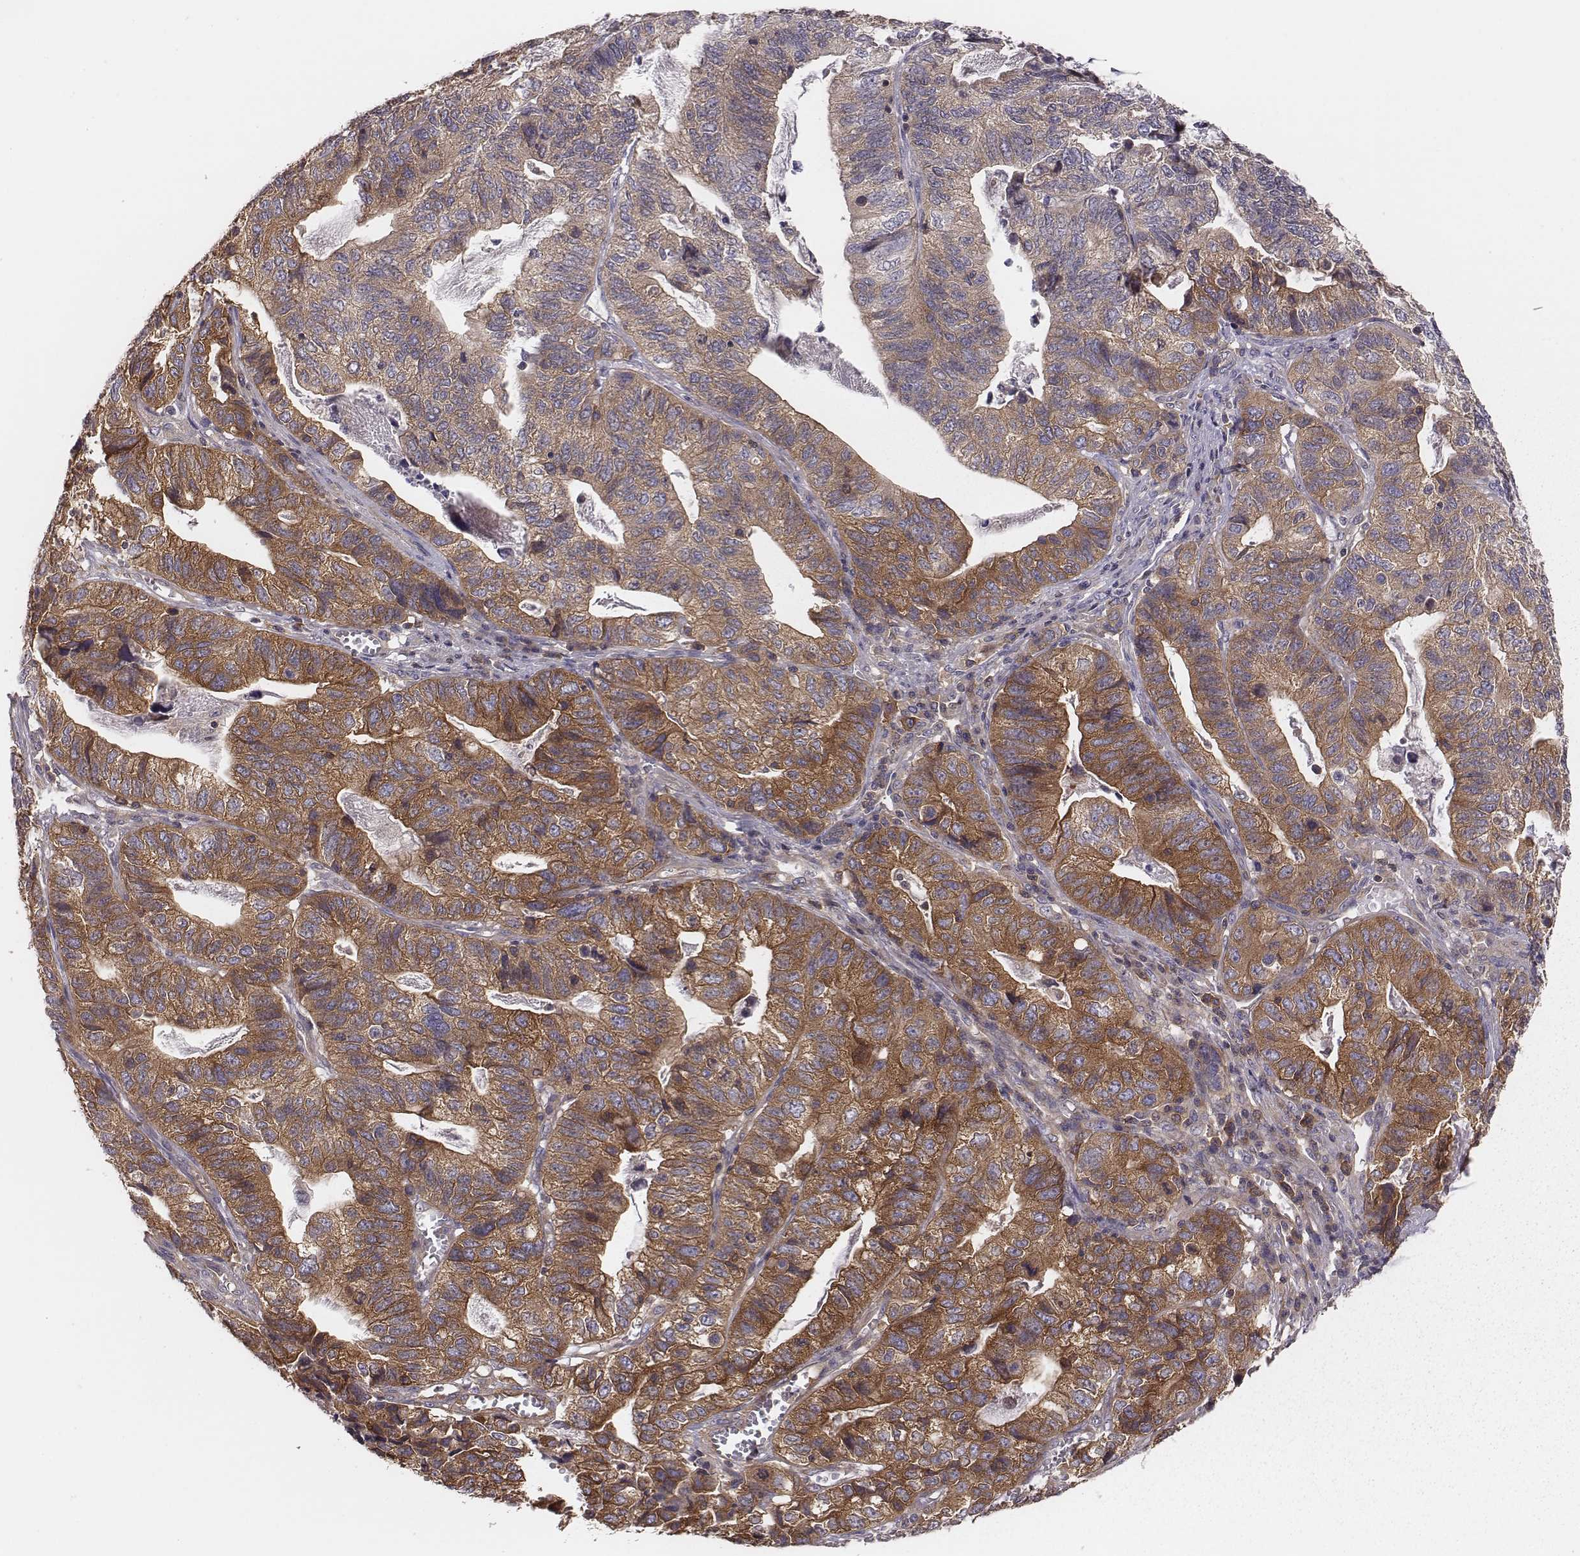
{"staining": {"intensity": "moderate", "quantity": ">75%", "location": "cytoplasmic/membranous"}, "tissue": "stomach cancer", "cell_type": "Tumor cells", "image_type": "cancer", "snomed": [{"axis": "morphology", "description": "Adenocarcinoma, NOS"}, {"axis": "topography", "description": "Stomach, upper"}], "caption": "Tumor cells display medium levels of moderate cytoplasmic/membranous positivity in approximately >75% of cells in stomach cancer.", "gene": "CAD", "patient": {"sex": "female", "age": 67}}